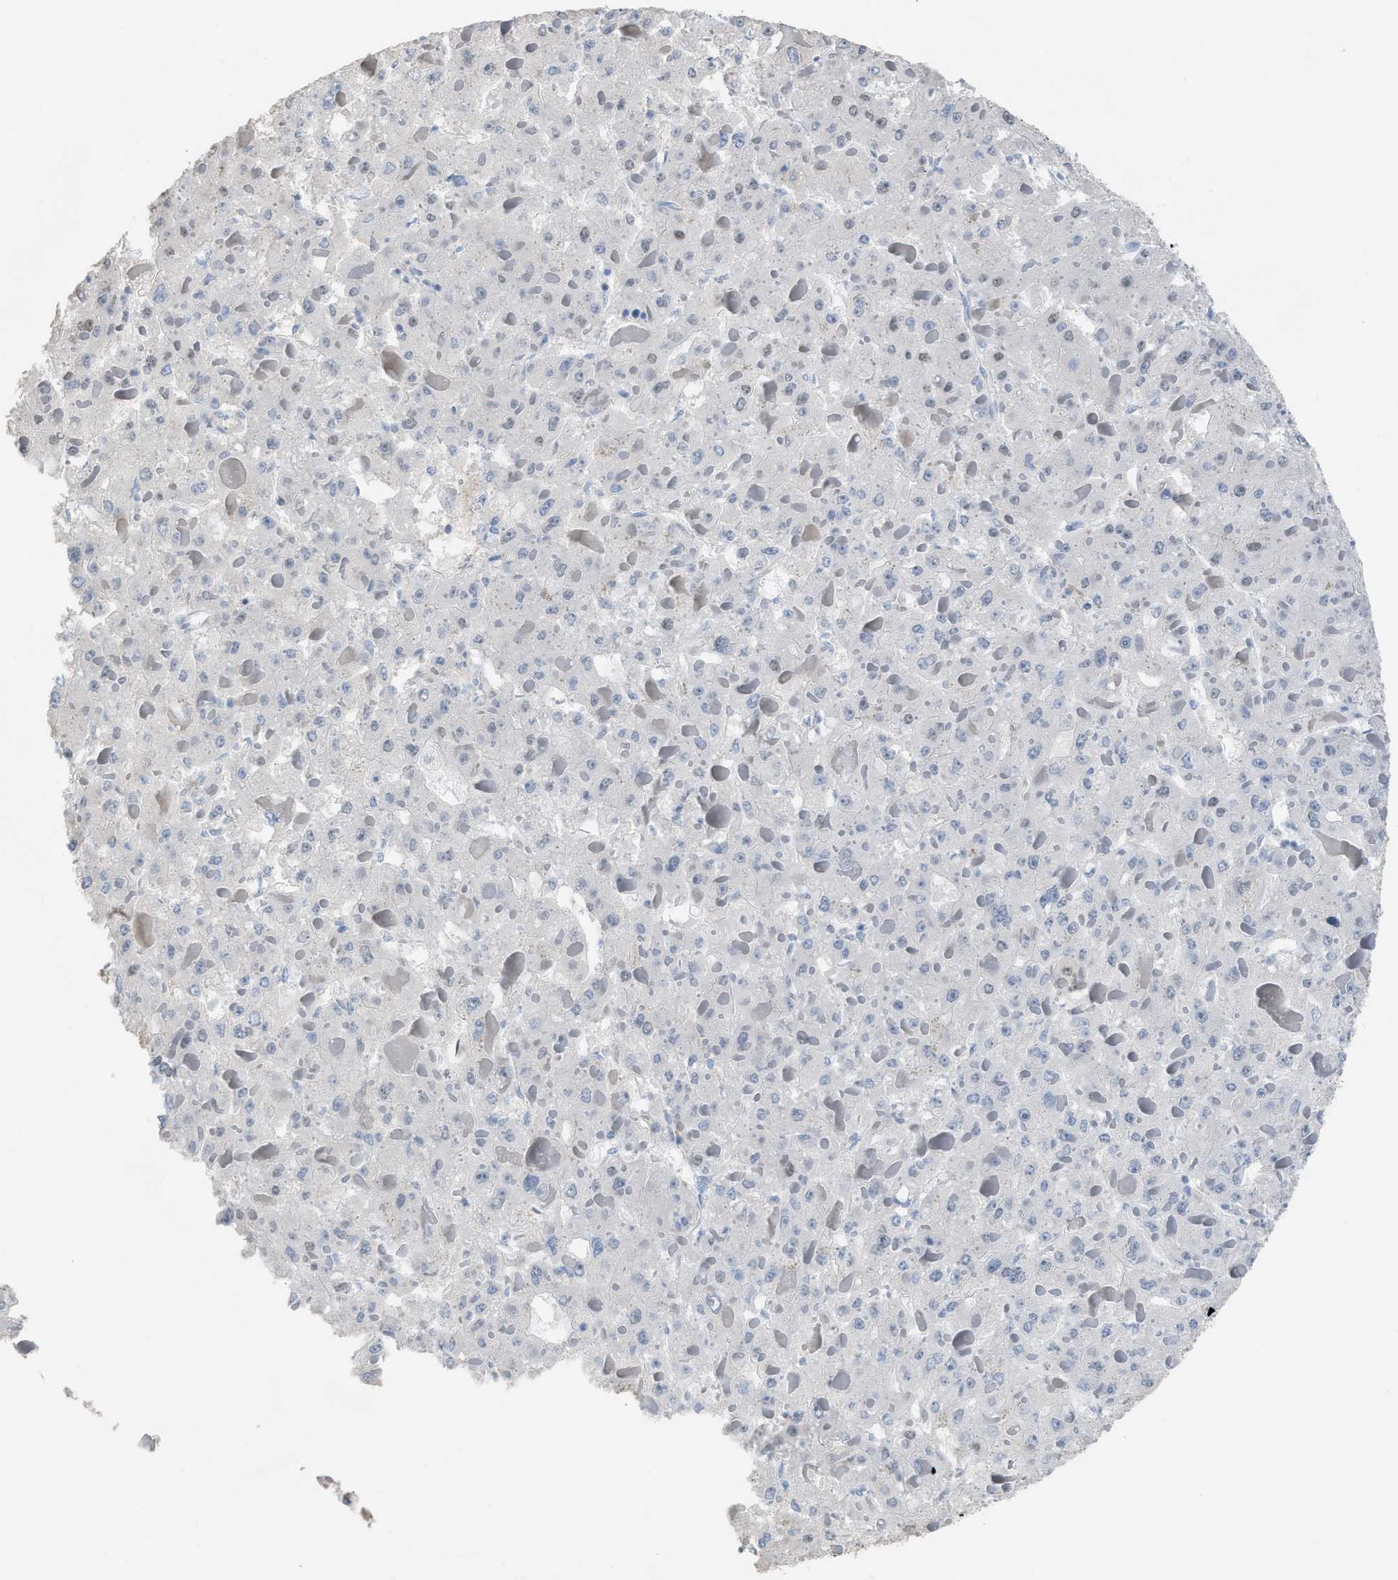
{"staining": {"intensity": "weak", "quantity": "<25%", "location": "nuclear"}, "tissue": "liver cancer", "cell_type": "Tumor cells", "image_type": "cancer", "snomed": [{"axis": "morphology", "description": "Carcinoma, Hepatocellular, NOS"}, {"axis": "topography", "description": "Liver"}], "caption": "Tumor cells show no significant positivity in hepatocellular carcinoma (liver). (DAB immunohistochemistry (IHC), high magnification).", "gene": "SCAF4", "patient": {"sex": "female", "age": 73}}